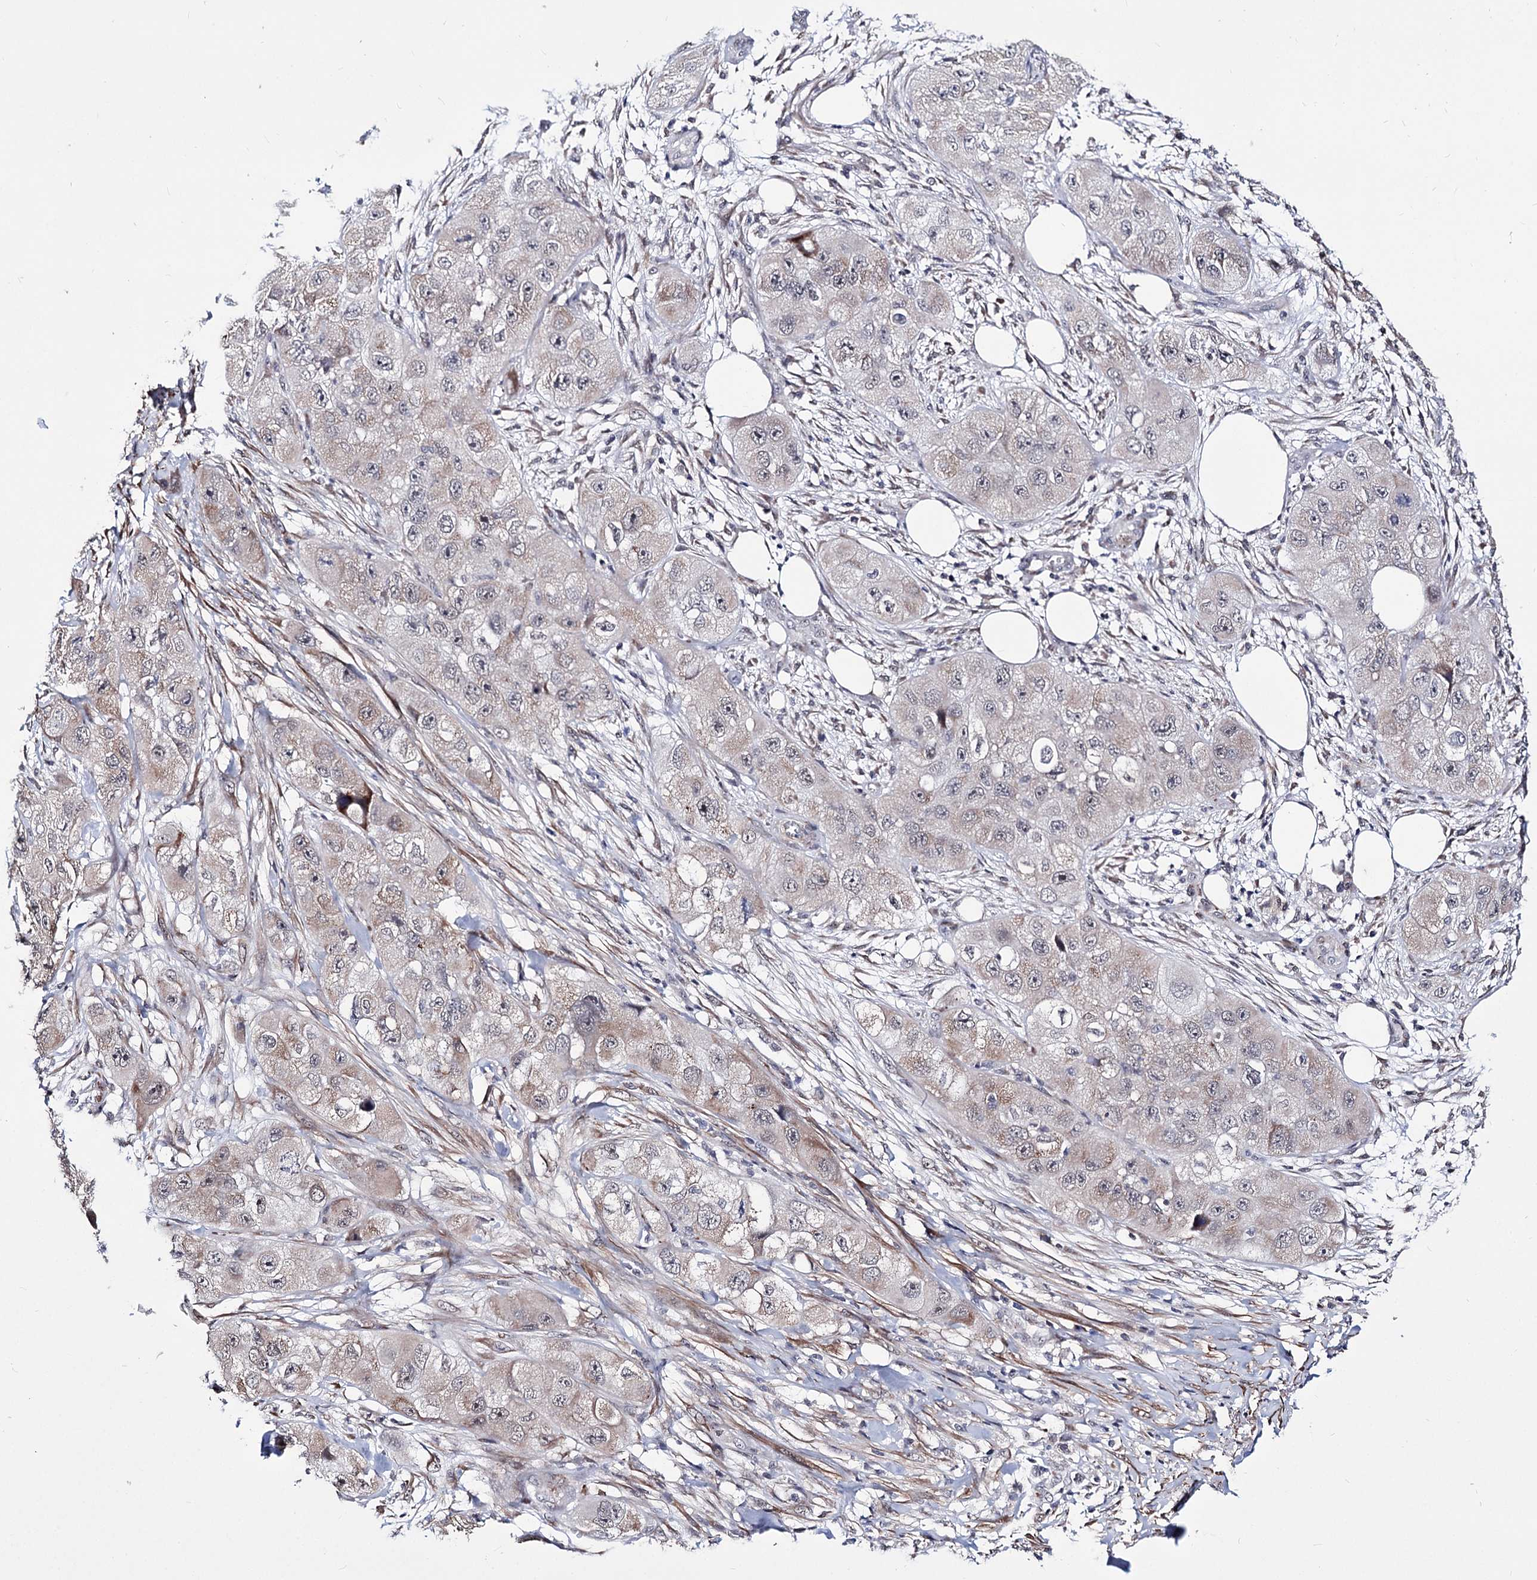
{"staining": {"intensity": "moderate", "quantity": "25%-75%", "location": "cytoplasmic/membranous"}, "tissue": "skin cancer", "cell_type": "Tumor cells", "image_type": "cancer", "snomed": [{"axis": "morphology", "description": "Squamous cell carcinoma, NOS"}, {"axis": "topography", "description": "Skin"}, {"axis": "topography", "description": "Subcutis"}], "caption": "DAB (3,3'-diaminobenzidine) immunohistochemical staining of human skin cancer reveals moderate cytoplasmic/membranous protein staining in approximately 25%-75% of tumor cells.", "gene": "PPRC1", "patient": {"sex": "male", "age": 73}}